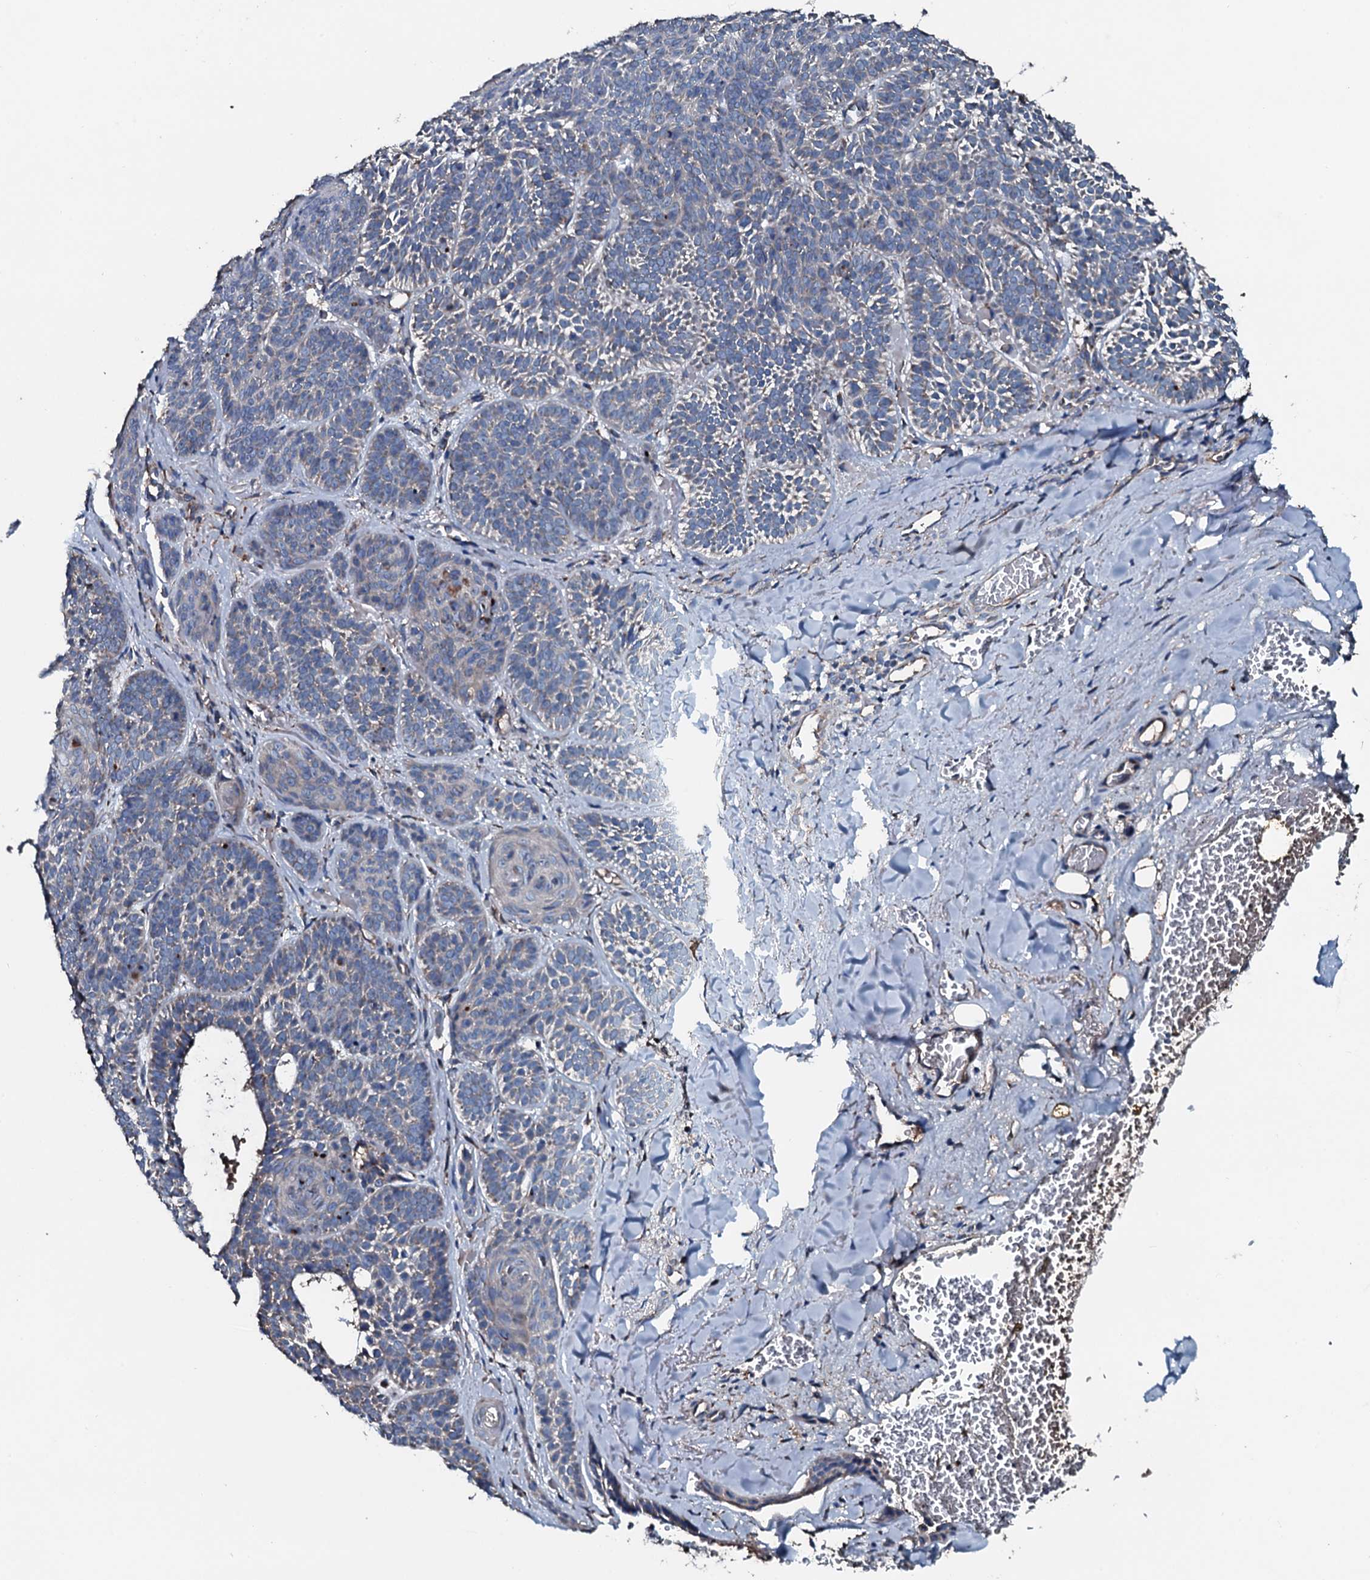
{"staining": {"intensity": "negative", "quantity": "none", "location": "none"}, "tissue": "skin cancer", "cell_type": "Tumor cells", "image_type": "cancer", "snomed": [{"axis": "morphology", "description": "Basal cell carcinoma"}, {"axis": "topography", "description": "Skin"}], "caption": "The immunohistochemistry (IHC) photomicrograph has no significant expression in tumor cells of skin cancer tissue.", "gene": "ACSS3", "patient": {"sex": "male", "age": 85}}